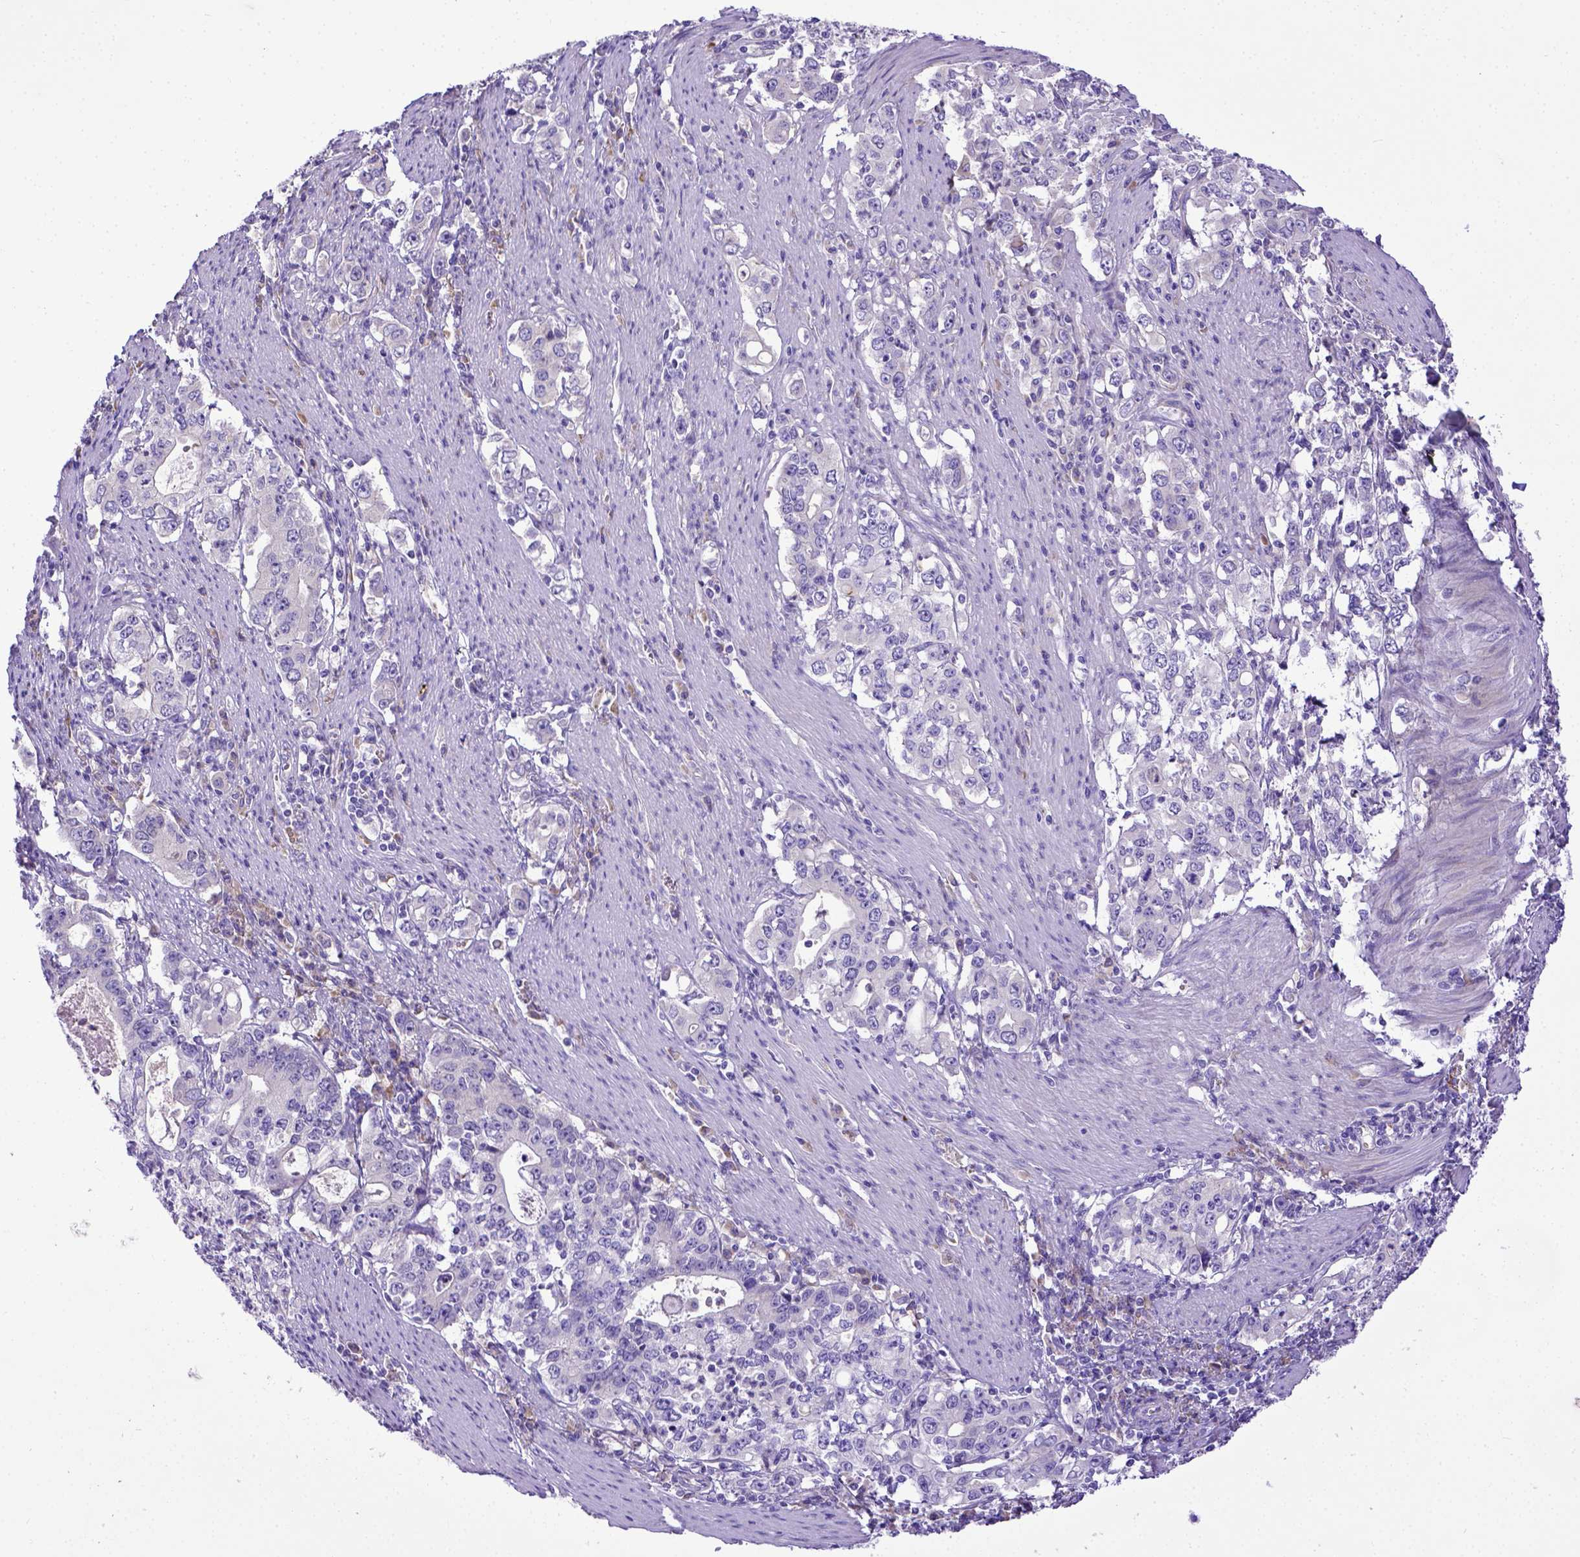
{"staining": {"intensity": "negative", "quantity": "none", "location": "none"}, "tissue": "stomach cancer", "cell_type": "Tumor cells", "image_type": "cancer", "snomed": [{"axis": "morphology", "description": "Adenocarcinoma, NOS"}, {"axis": "topography", "description": "Stomach, lower"}], "caption": "This is an IHC micrograph of human adenocarcinoma (stomach). There is no staining in tumor cells.", "gene": "CFAP300", "patient": {"sex": "female", "age": 72}}